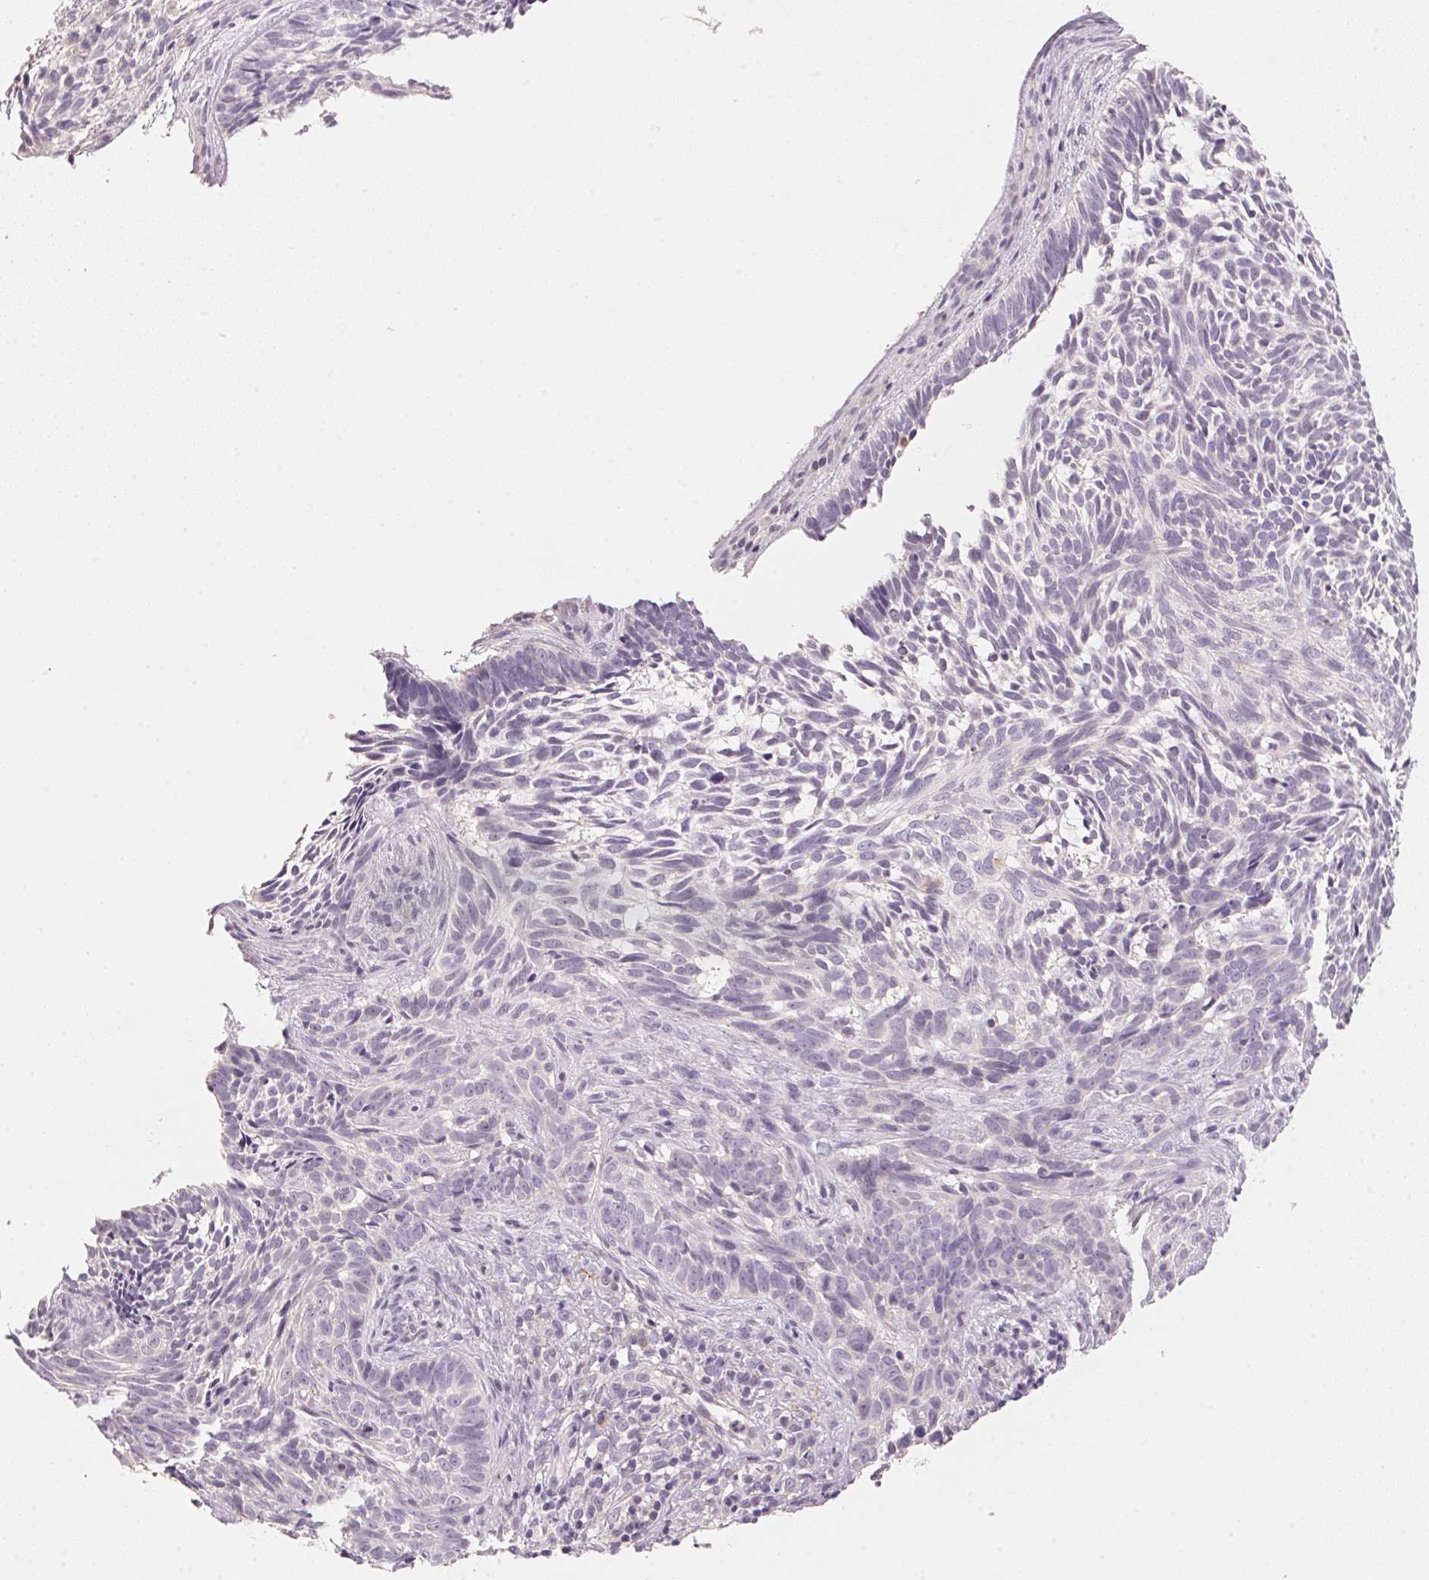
{"staining": {"intensity": "negative", "quantity": "none", "location": "none"}, "tissue": "skin cancer", "cell_type": "Tumor cells", "image_type": "cancer", "snomed": [{"axis": "morphology", "description": "Basal cell carcinoma"}, {"axis": "topography", "description": "Skin"}], "caption": "The IHC histopathology image has no significant positivity in tumor cells of basal cell carcinoma (skin) tissue.", "gene": "TREH", "patient": {"sex": "male", "age": 65}}